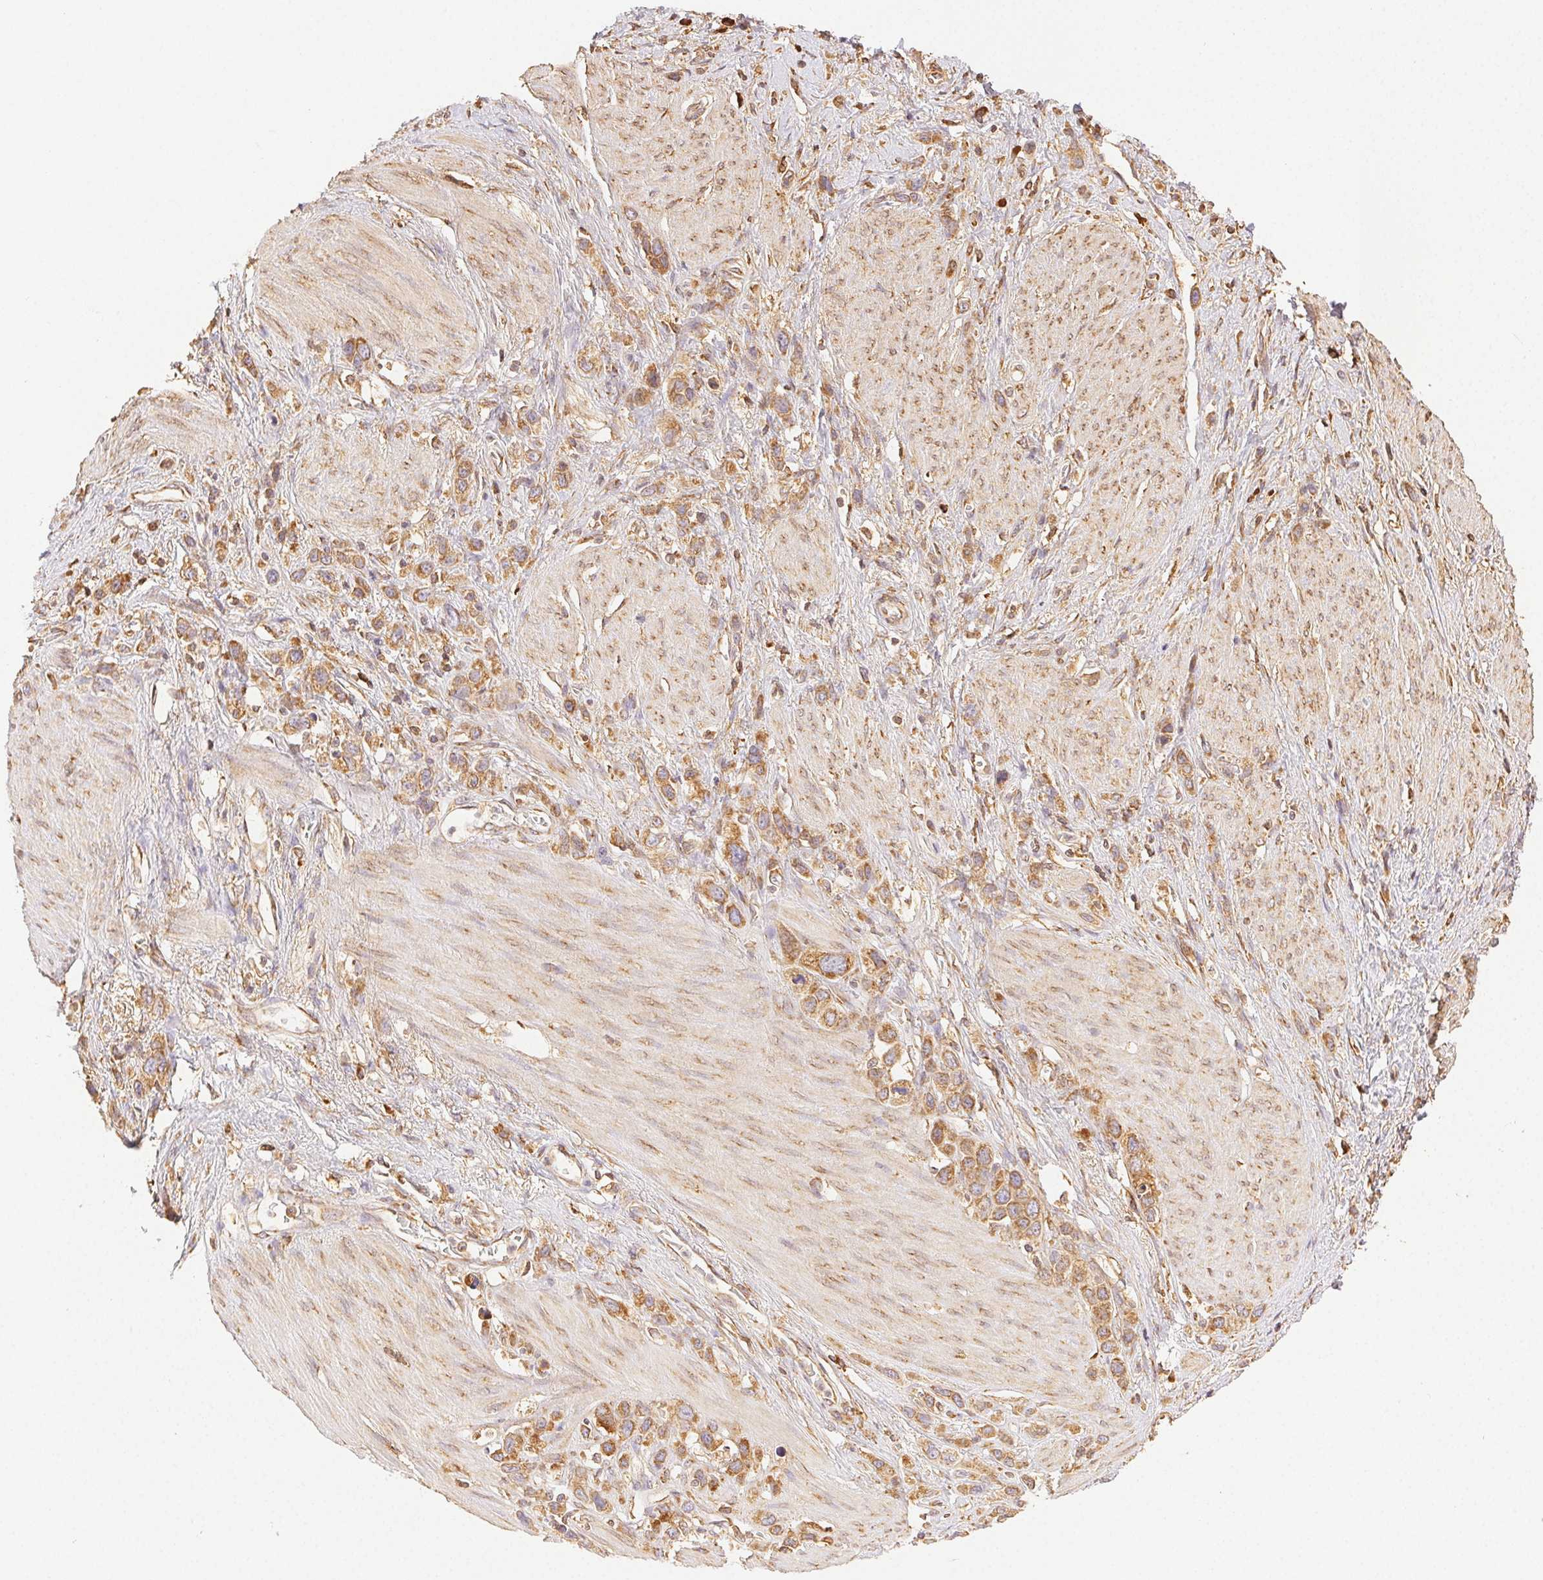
{"staining": {"intensity": "moderate", "quantity": ">75%", "location": "cytoplasmic/membranous"}, "tissue": "stomach cancer", "cell_type": "Tumor cells", "image_type": "cancer", "snomed": [{"axis": "morphology", "description": "Adenocarcinoma, NOS"}, {"axis": "topography", "description": "Stomach"}], "caption": "IHC (DAB) staining of human stomach cancer (adenocarcinoma) reveals moderate cytoplasmic/membranous protein expression in about >75% of tumor cells.", "gene": "ENTREP1", "patient": {"sex": "female", "age": 65}}